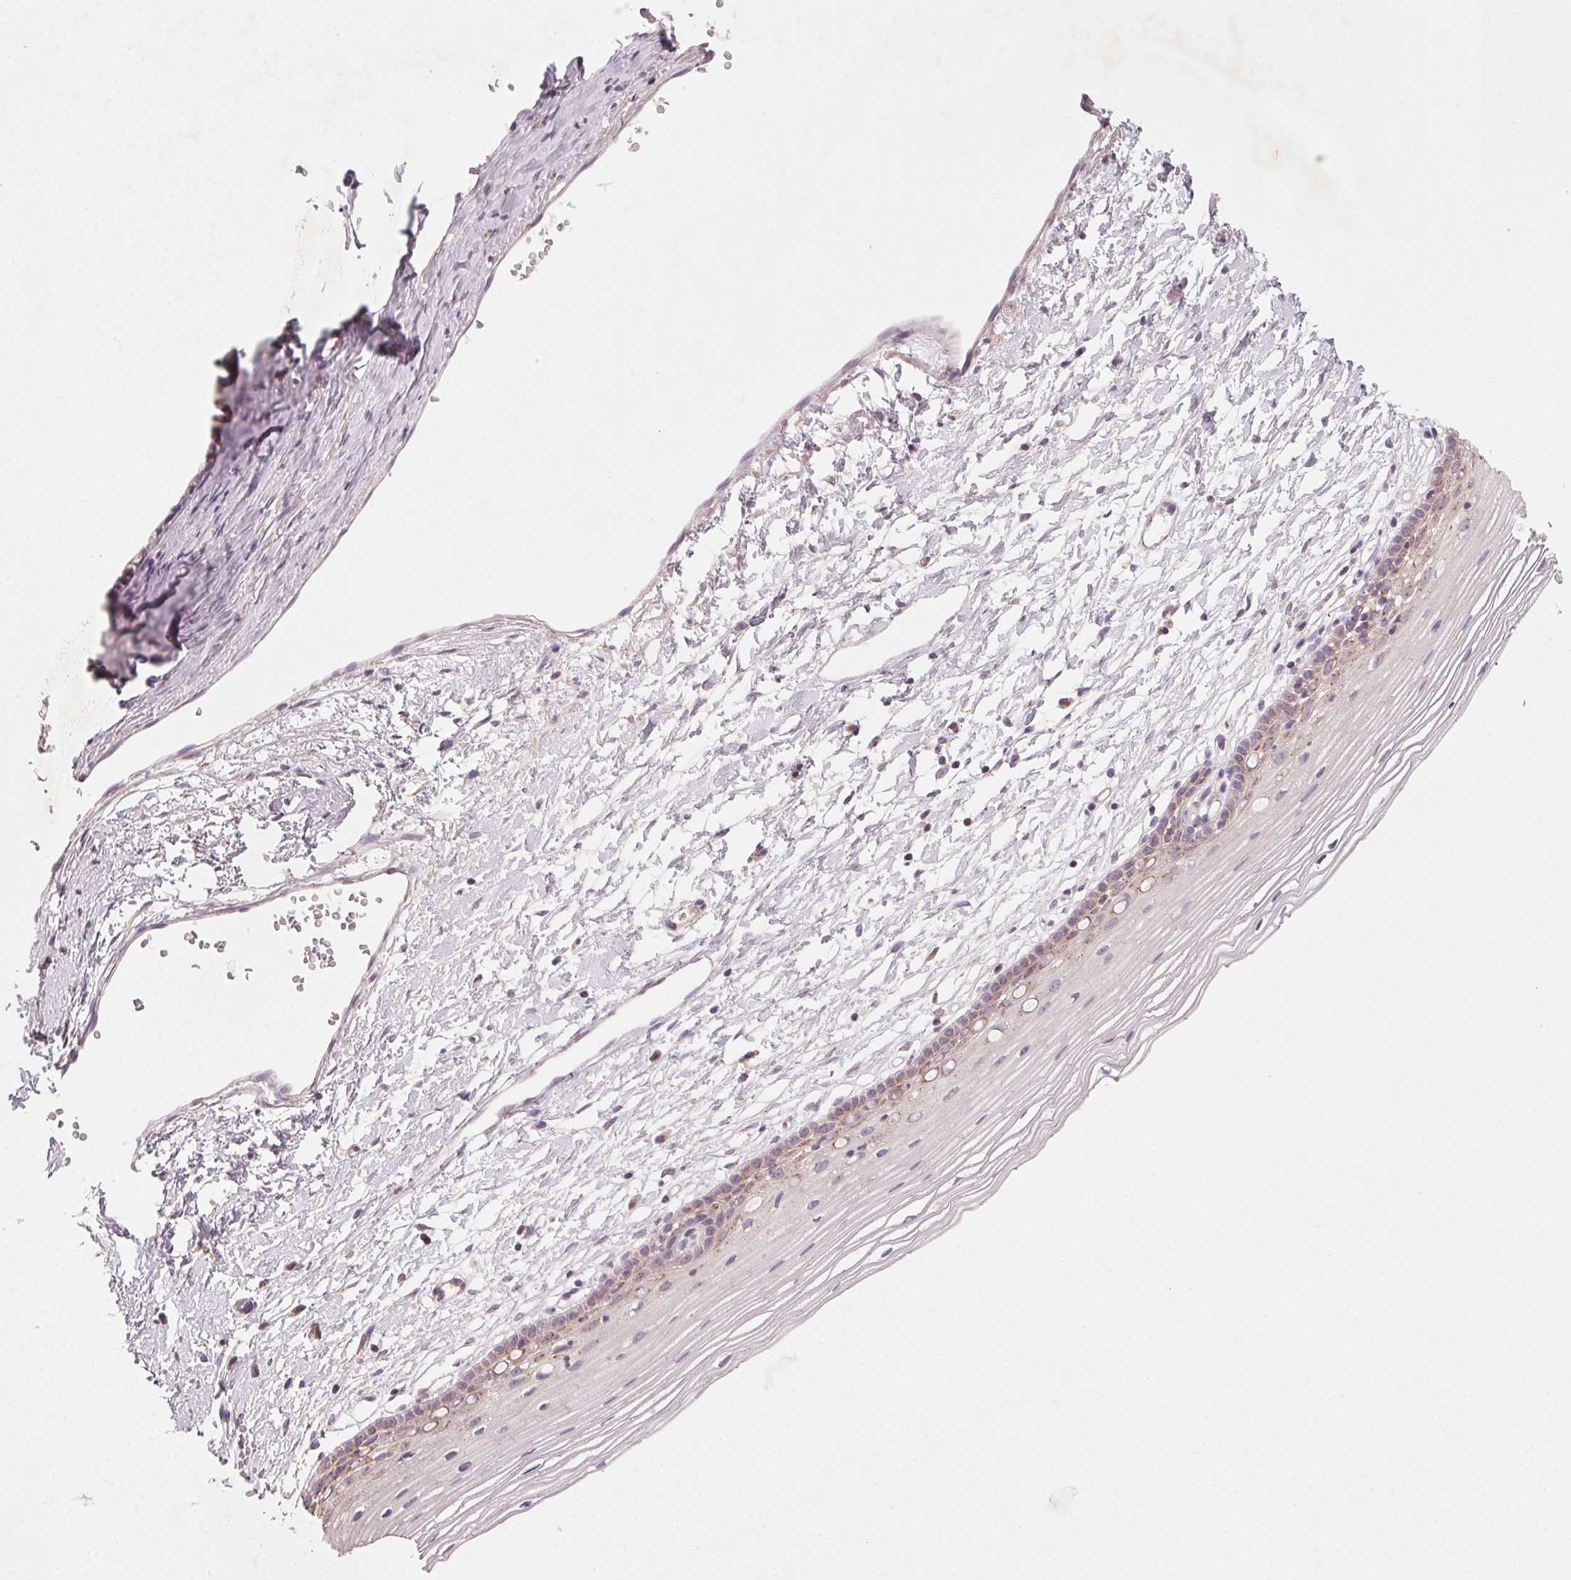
{"staining": {"intensity": "weak", "quantity": ">75%", "location": "cytoplasmic/membranous"}, "tissue": "cervix", "cell_type": "Glandular cells", "image_type": "normal", "snomed": [{"axis": "morphology", "description": "Normal tissue, NOS"}, {"axis": "topography", "description": "Cervix"}], "caption": "IHC histopathology image of unremarkable cervix: human cervix stained using immunohistochemistry reveals low levels of weak protein expression localized specifically in the cytoplasmic/membranous of glandular cells, appearing as a cytoplasmic/membranous brown color.", "gene": "AP1S1", "patient": {"sex": "female", "age": 40}}